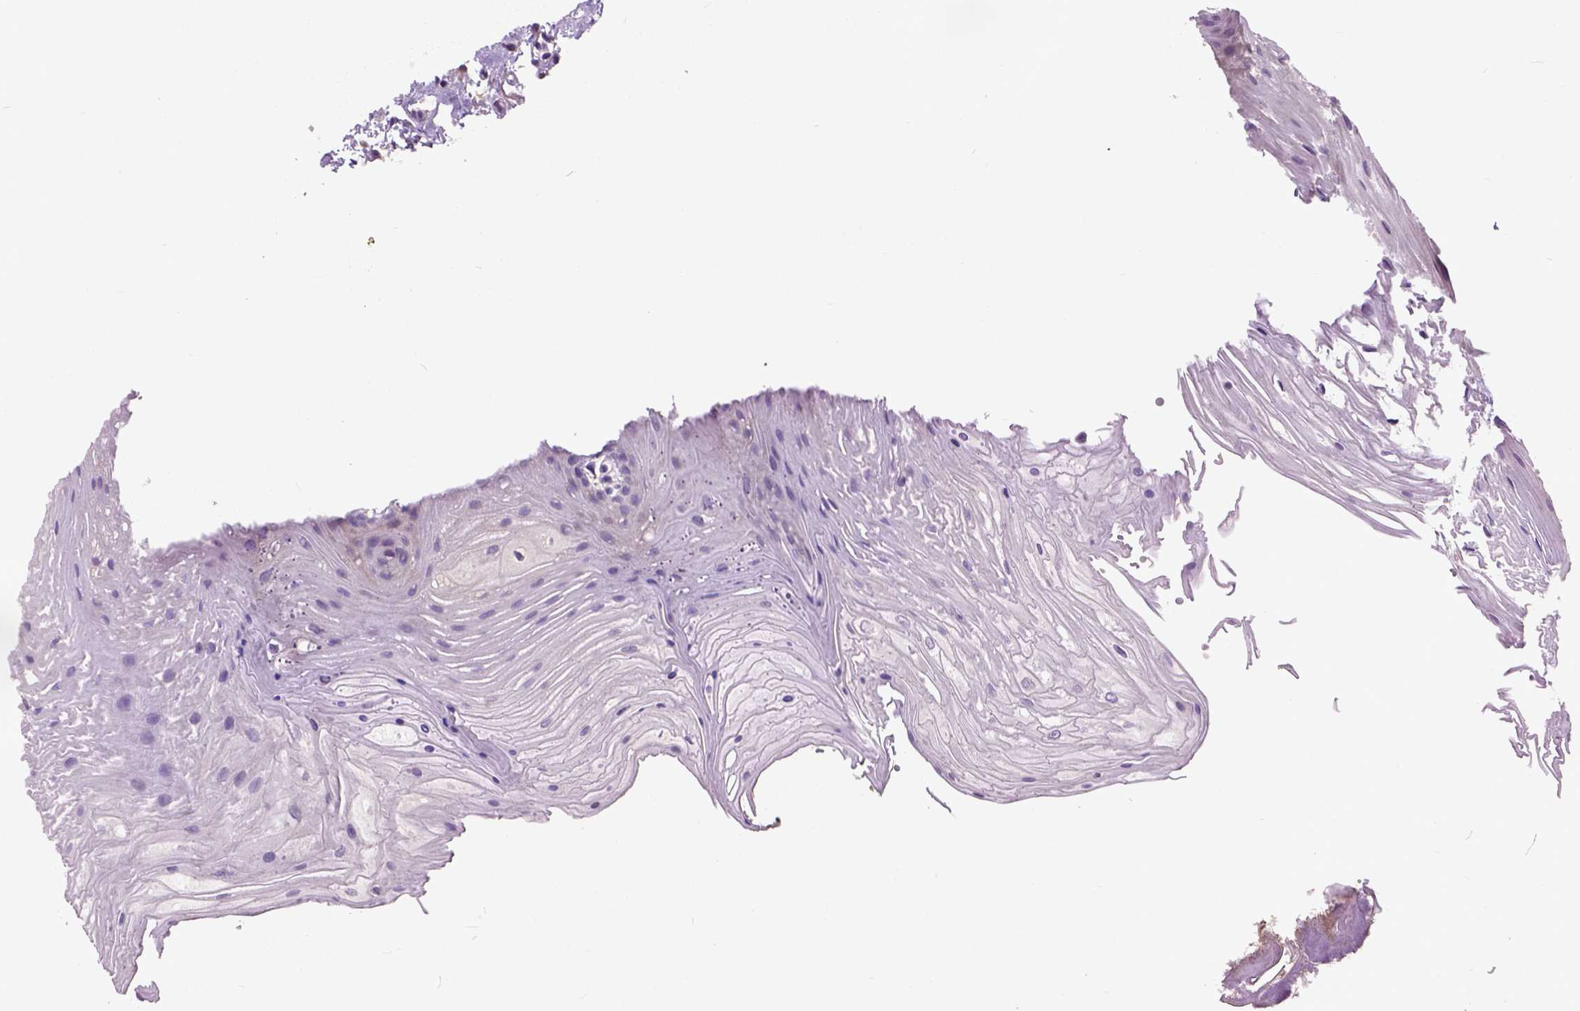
{"staining": {"intensity": "negative", "quantity": "none", "location": "none"}, "tissue": "oral mucosa", "cell_type": "Squamous epithelial cells", "image_type": "normal", "snomed": [{"axis": "morphology", "description": "Normal tissue, NOS"}, {"axis": "morphology", "description": "Squamous cell carcinoma, NOS"}, {"axis": "topography", "description": "Oral tissue"}, {"axis": "topography", "description": "Tounge, NOS"}, {"axis": "topography", "description": "Head-Neck"}], "caption": "A high-resolution histopathology image shows immunohistochemistry staining of normal oral mucosa, which demonstrates no significant staining in squamous epithelial cells. The staining was performed using DAB to visualize the protein expression in brown, while the nuclei were stained in blue with hematoxylin (Magnification: 20x).", "gene": "MAPT", "patient": {"sex": "male", "age": 62}}